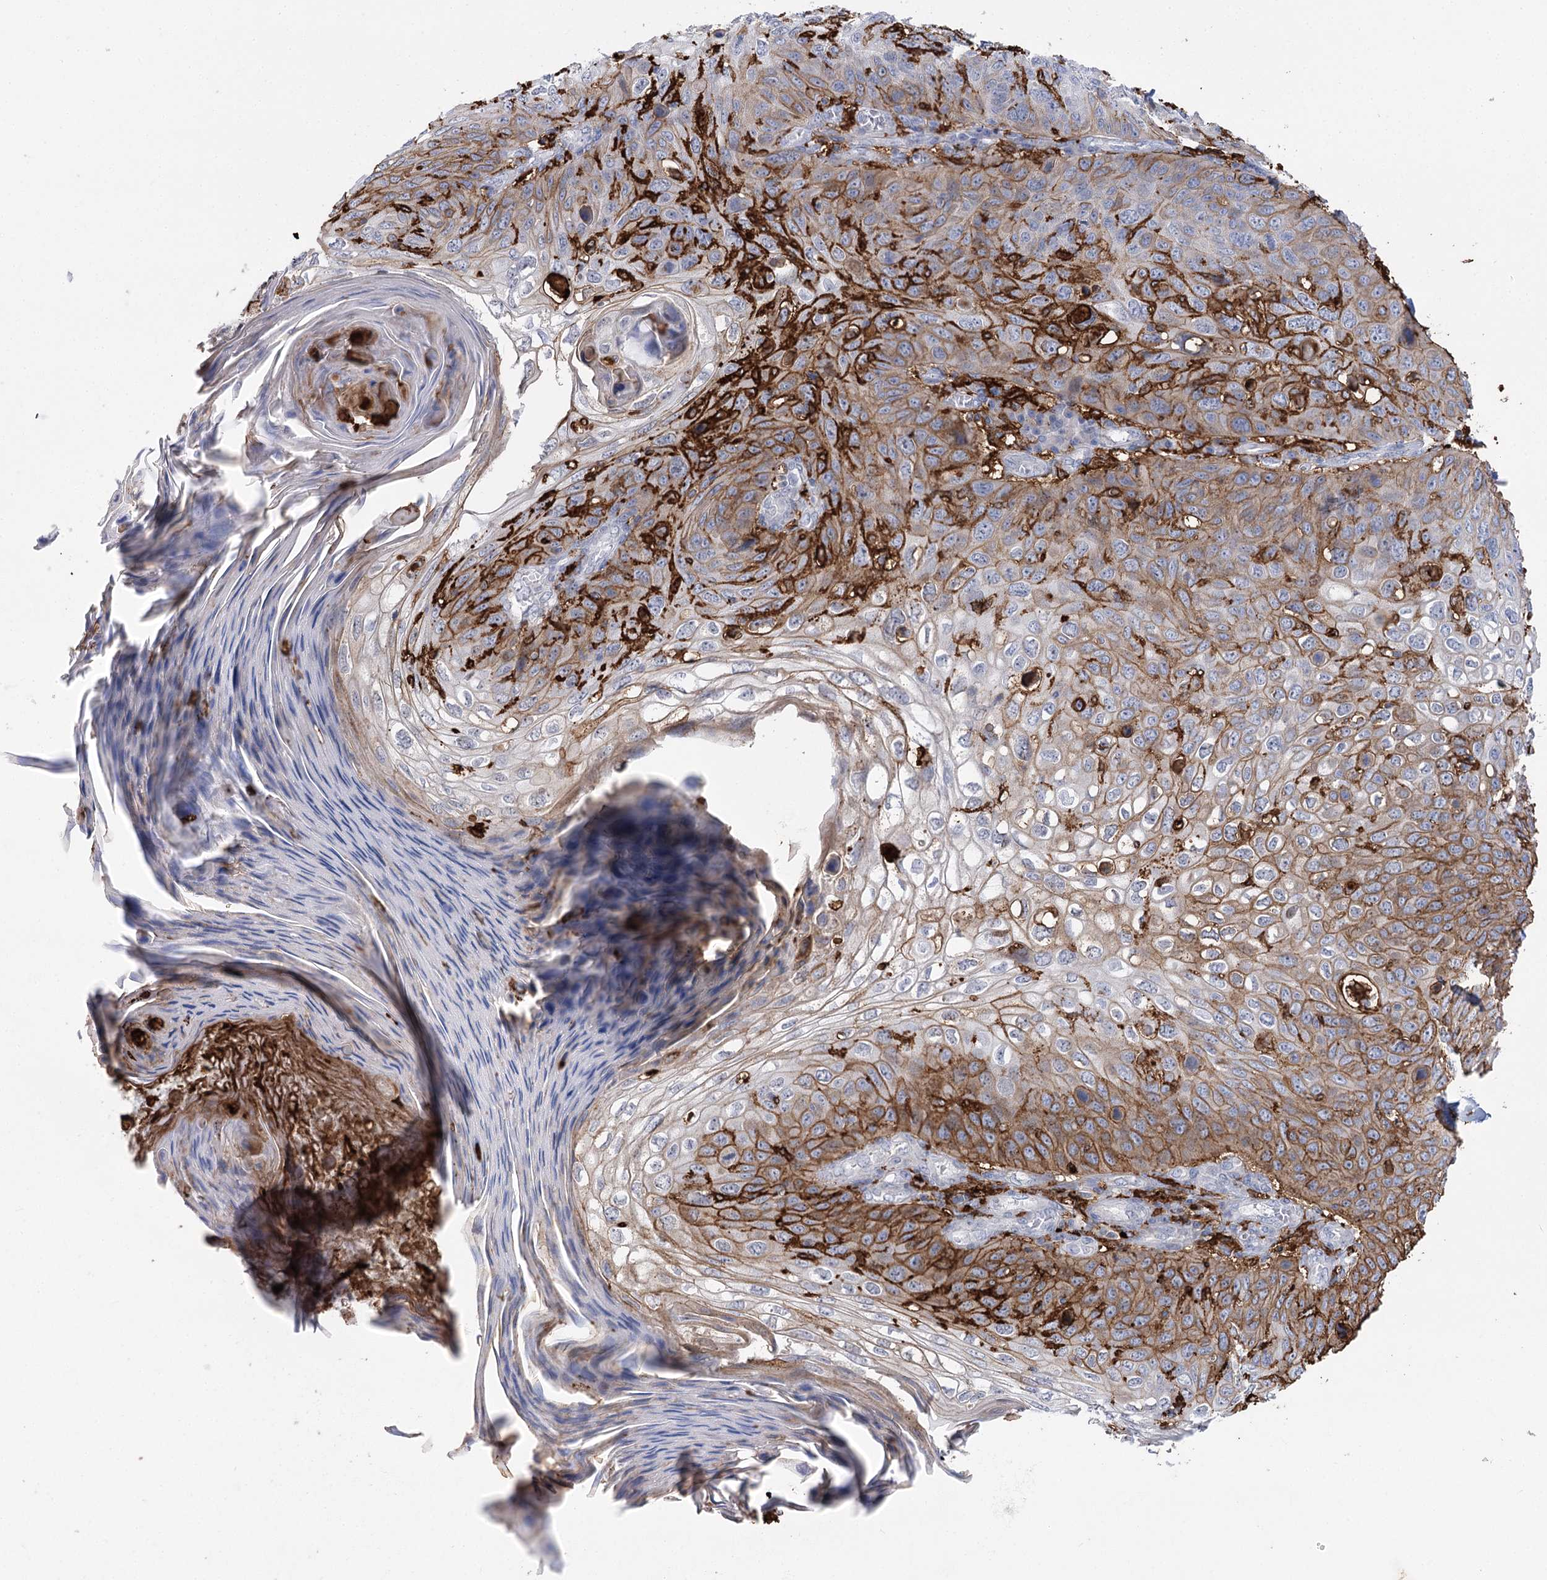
{"staining": {"intensity": "strong", "quantity": "25%-75%", "location": "cytoplasmic/membranous"}, "tissue": "skin cancer", "cell_type": "Tumor cells", "image_type": "cancer", "snomed": [{"axis": "morphology", "description": "Squamous cell carcinoma, NOS"}, {"axis": "topography", "description": "Skin"}], "caption": "Skin cancer (squamous cell carcinoma) stained with IHC displays strong cytoplasmic/membranous staining in about 25%-75% of tumor cells.", "gene": "PIWIL4", "patient": {"sex": "female", "age": 90}}